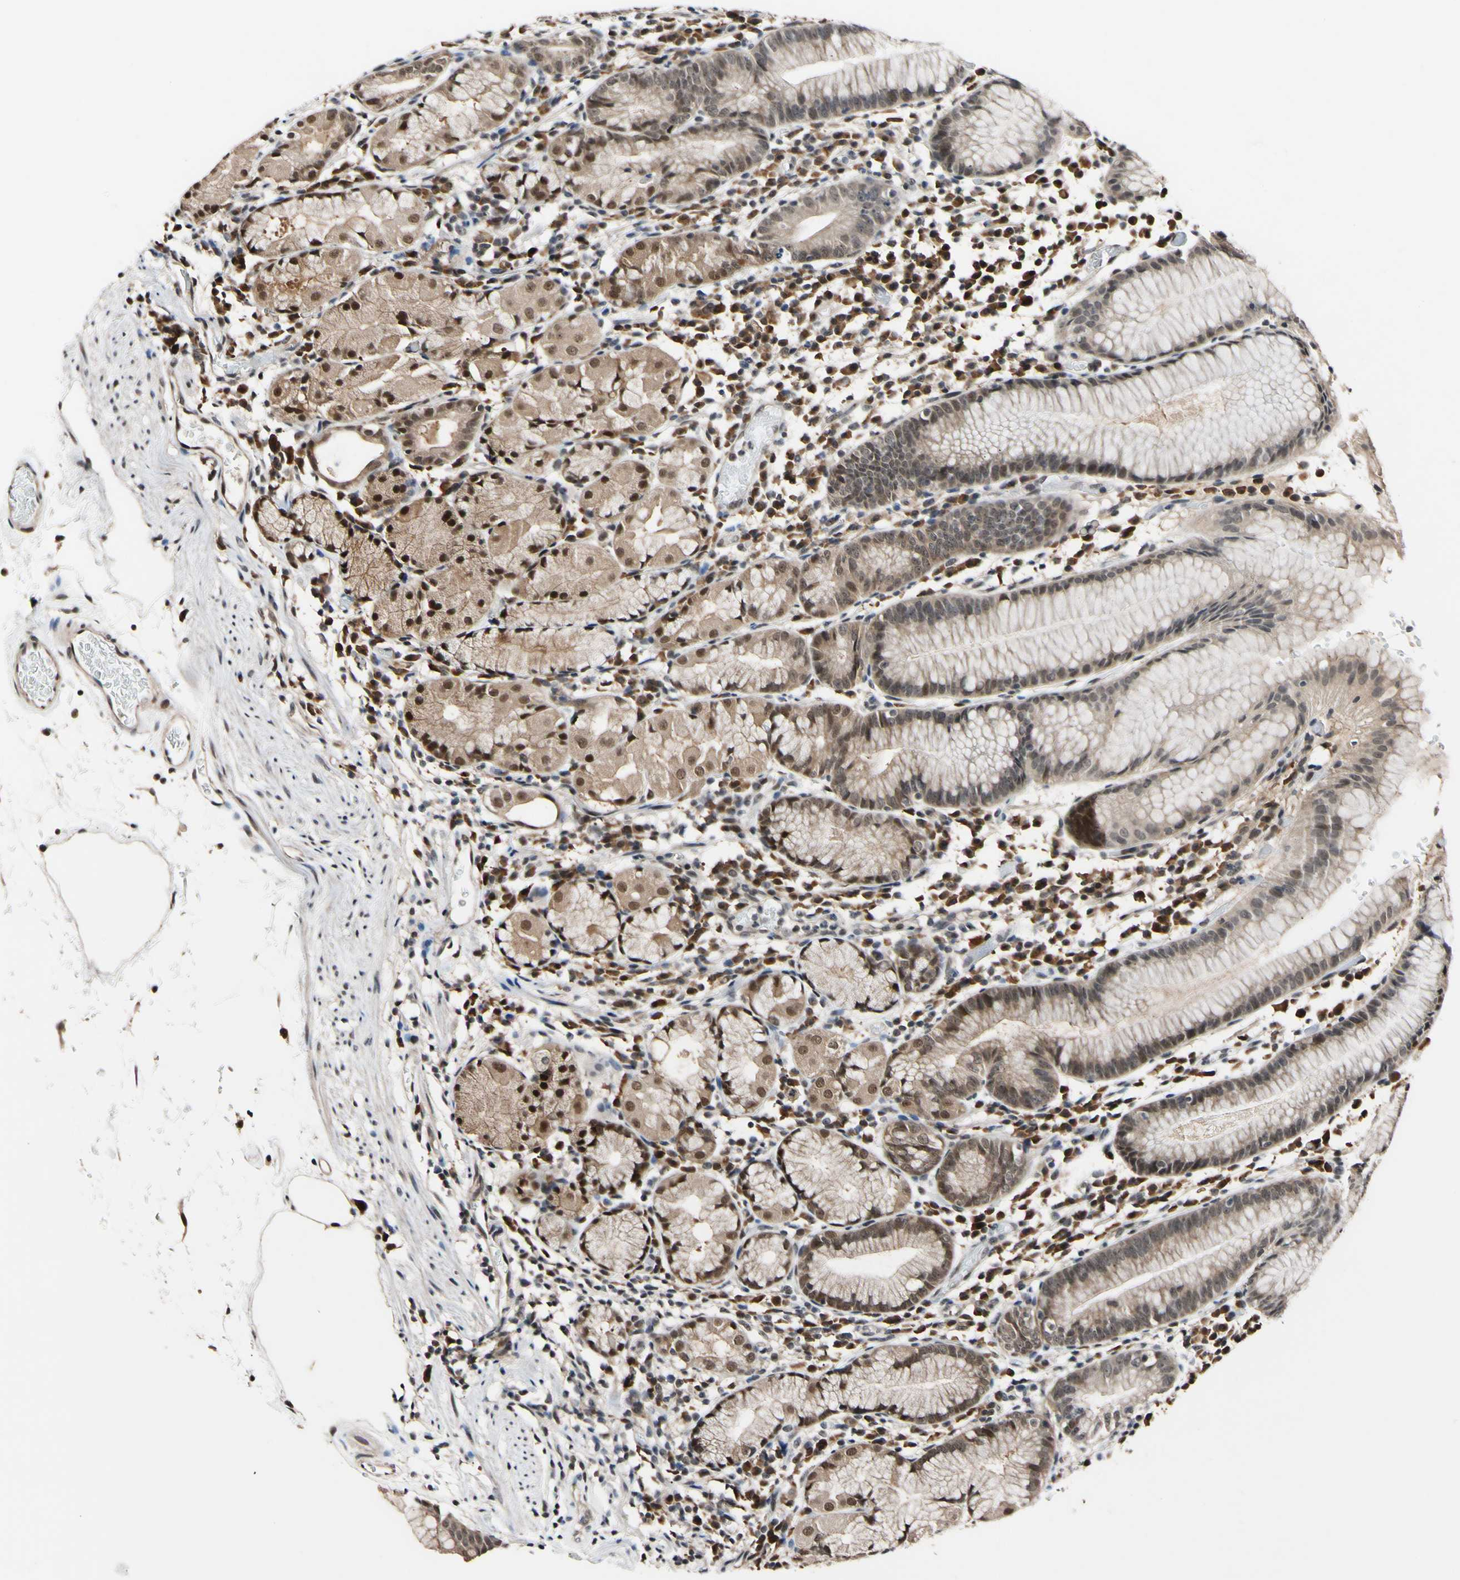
{"staining": {"intensity": "weak", "quantity": ">75%", "location": "cytoplasmic/membranous,nuclear"}, "tissue": "stomach", "cell_type": "Glandular cells", "image_type": "normal", "snomed": [{"axis": "morphology", "description": "Normal tissue, NOS"}, {"axis": "topography", "description": "Stomach"}, {"axis": "topography", "description": "Stomach, lower"}], "caption": "This histopathology image shows unremarkable stomach stained with immunohistochemistry (IHC) to label a protein in brown. The cytoplasmic/membranous,nuclear of glandular cells show weak positivity for the protein. Nuclei are counter-stained blue.", "gene": "PSMD10", "patient": {"sex": "female", "age": 75}}